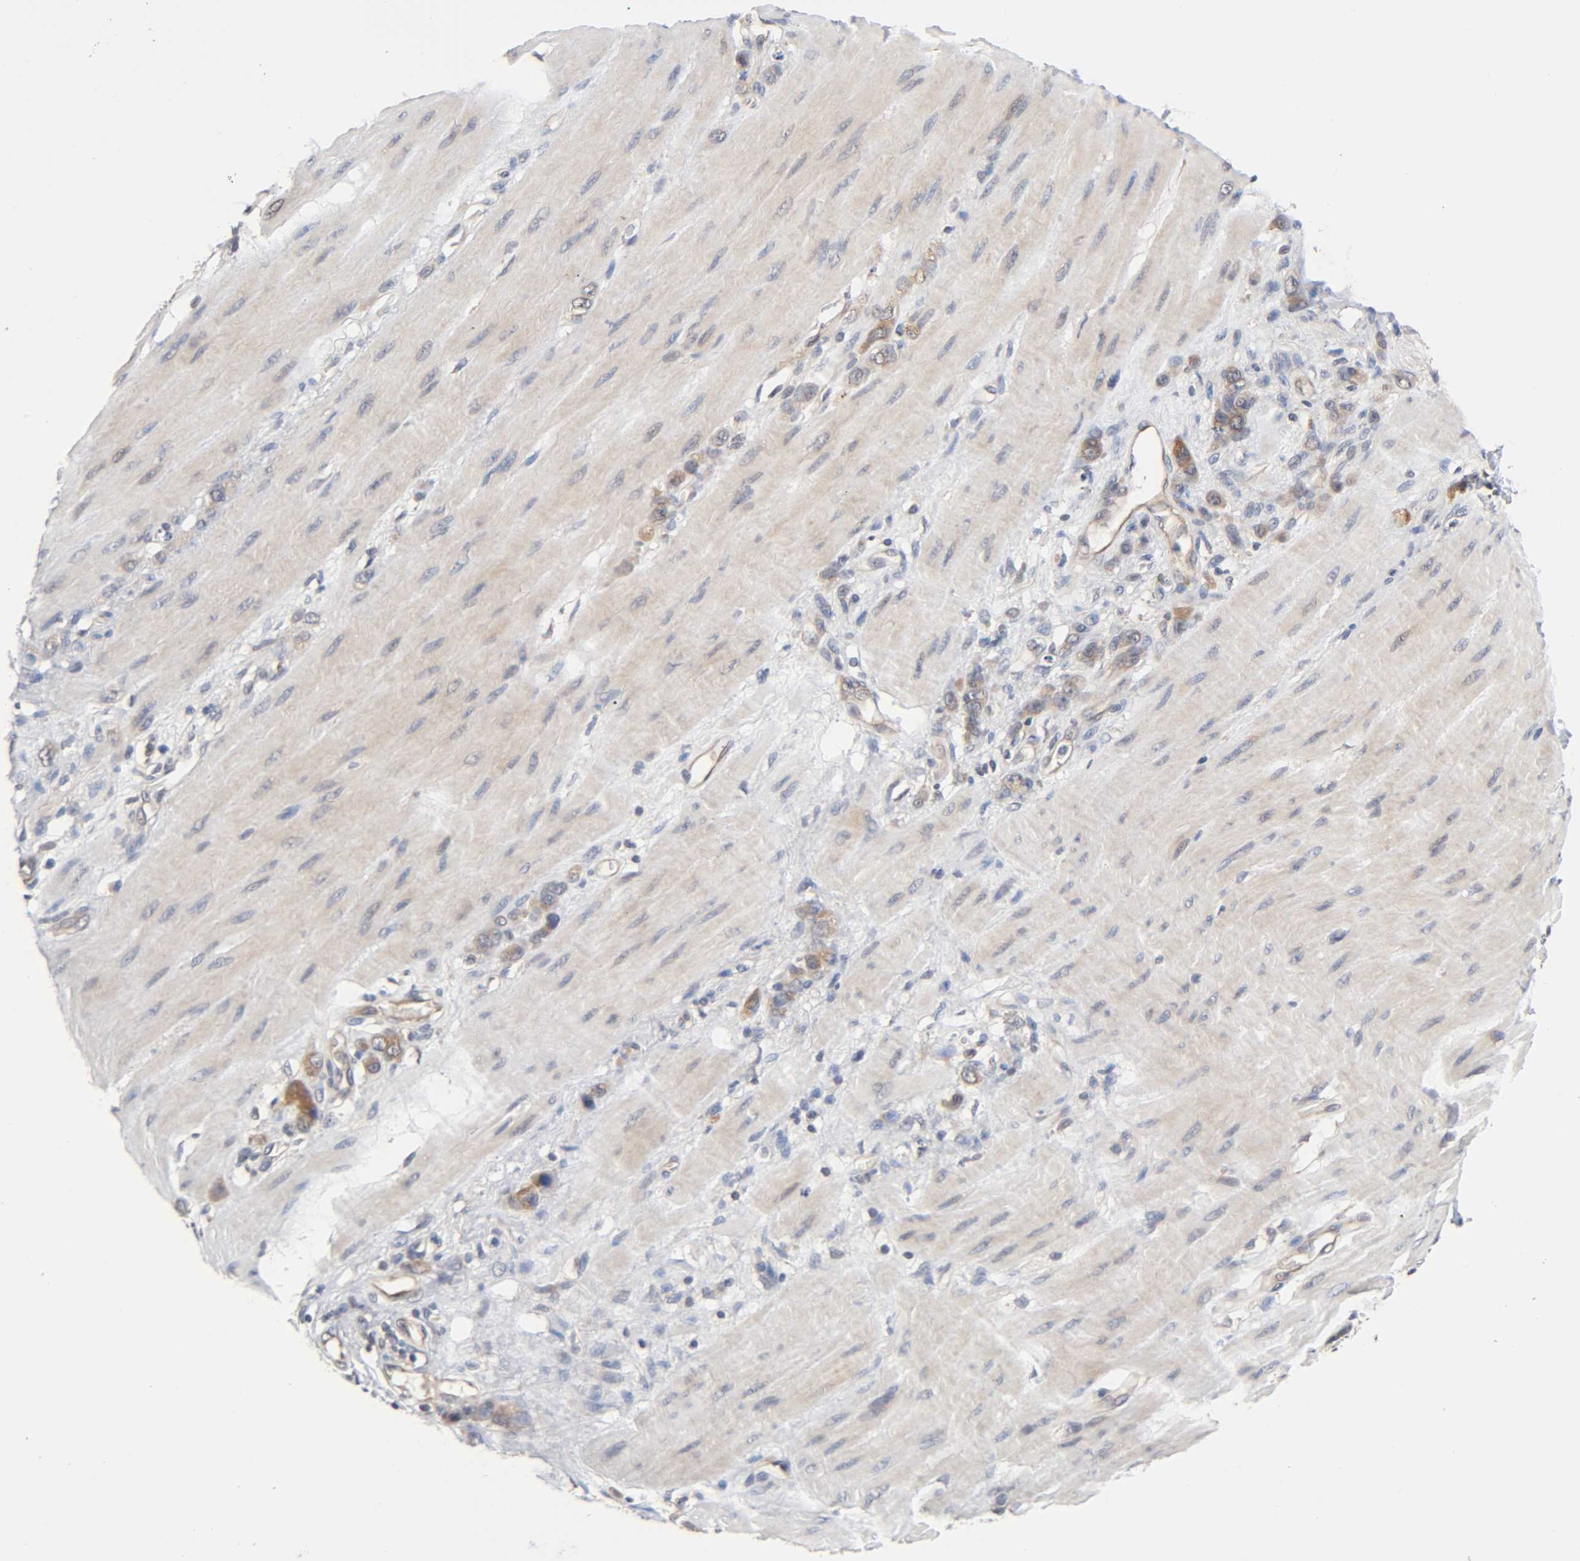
{"staining": {"intensity": "moderate", "quantity": ">75%", "location": "cytoplasmic/membranous"}, "tissue": "stomach cancer", "cell_type": "Tumor cells", "image_type": "cancer", "snomed": [{"axis": "morphology", "description": "Adenocarcinoma, NOS"}, {"axis": "topography", "description": "Stomach"}], "caption": "Stomach adenocarcinoma was stained to show a protein in brown. There is medium levels of moderate cytoplasmic/membranous positivity in approximately >75% of tumor cells.", "gene": "PRKAB1", "patient": {"sex": "male", "age": 82}}